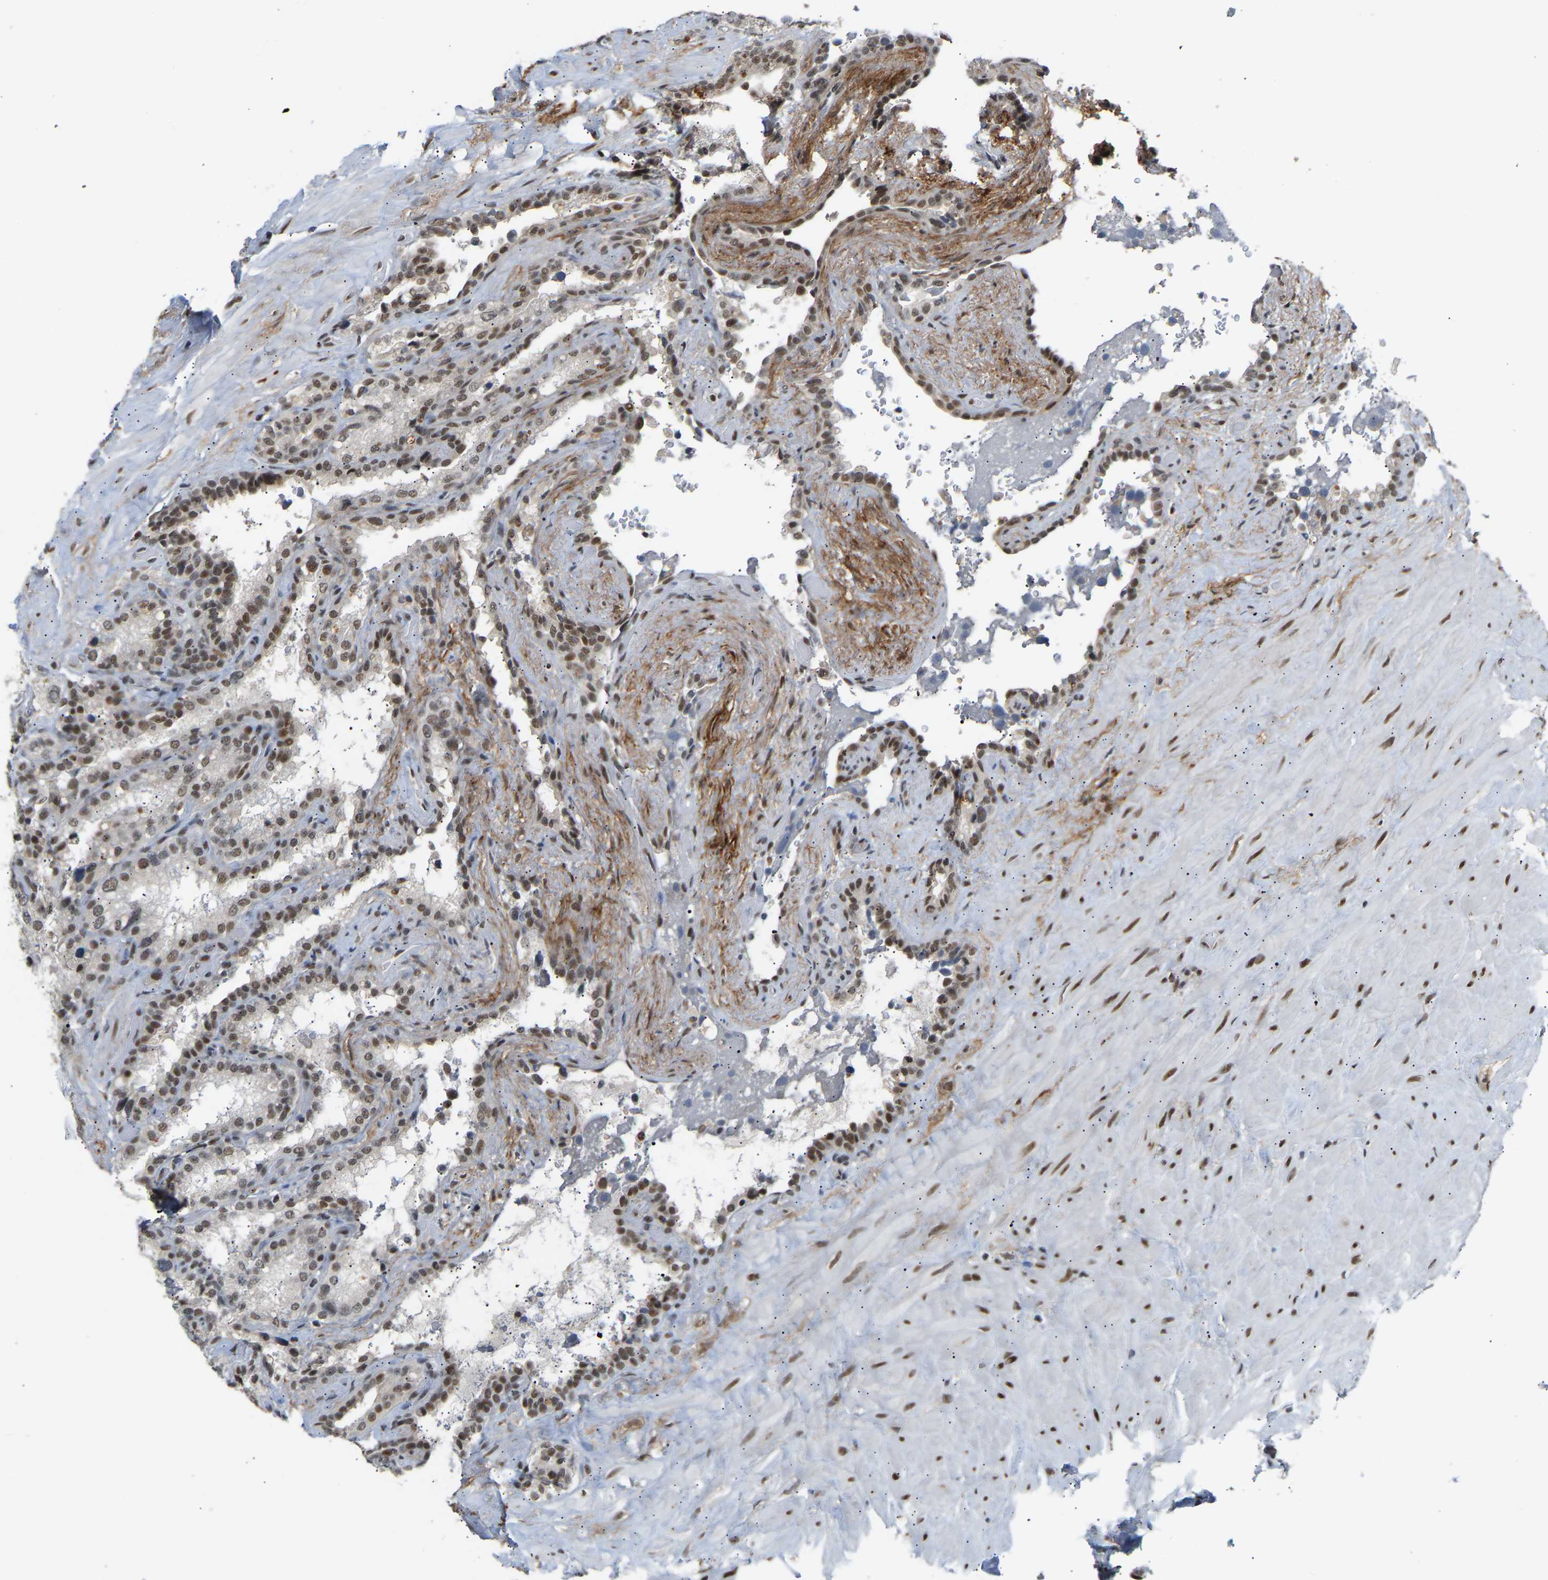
{"staining": {"intensity": "moderate", "quantity": "<25%", "location": "nuclear"}, "tissue": "seminal vesicle", "cell_type": "Glandular cells", "image_type": "normal", "snomed": [{"axis": "morphology", "description": "Normal tissue, NOS"}, {"axis": "topography", "description": "Seminal veicle"}], "caption": "Protein staining of normal seminal vesicle exhibits moderate nuclear expression in about <25% of glandular cells. (DAB (3,3'-diaminobenzidine) IHC, brown staining for protein, blue staining for nuclei).", "gene": "RBM15", "patient": {"sex": "male", "age": 68}}